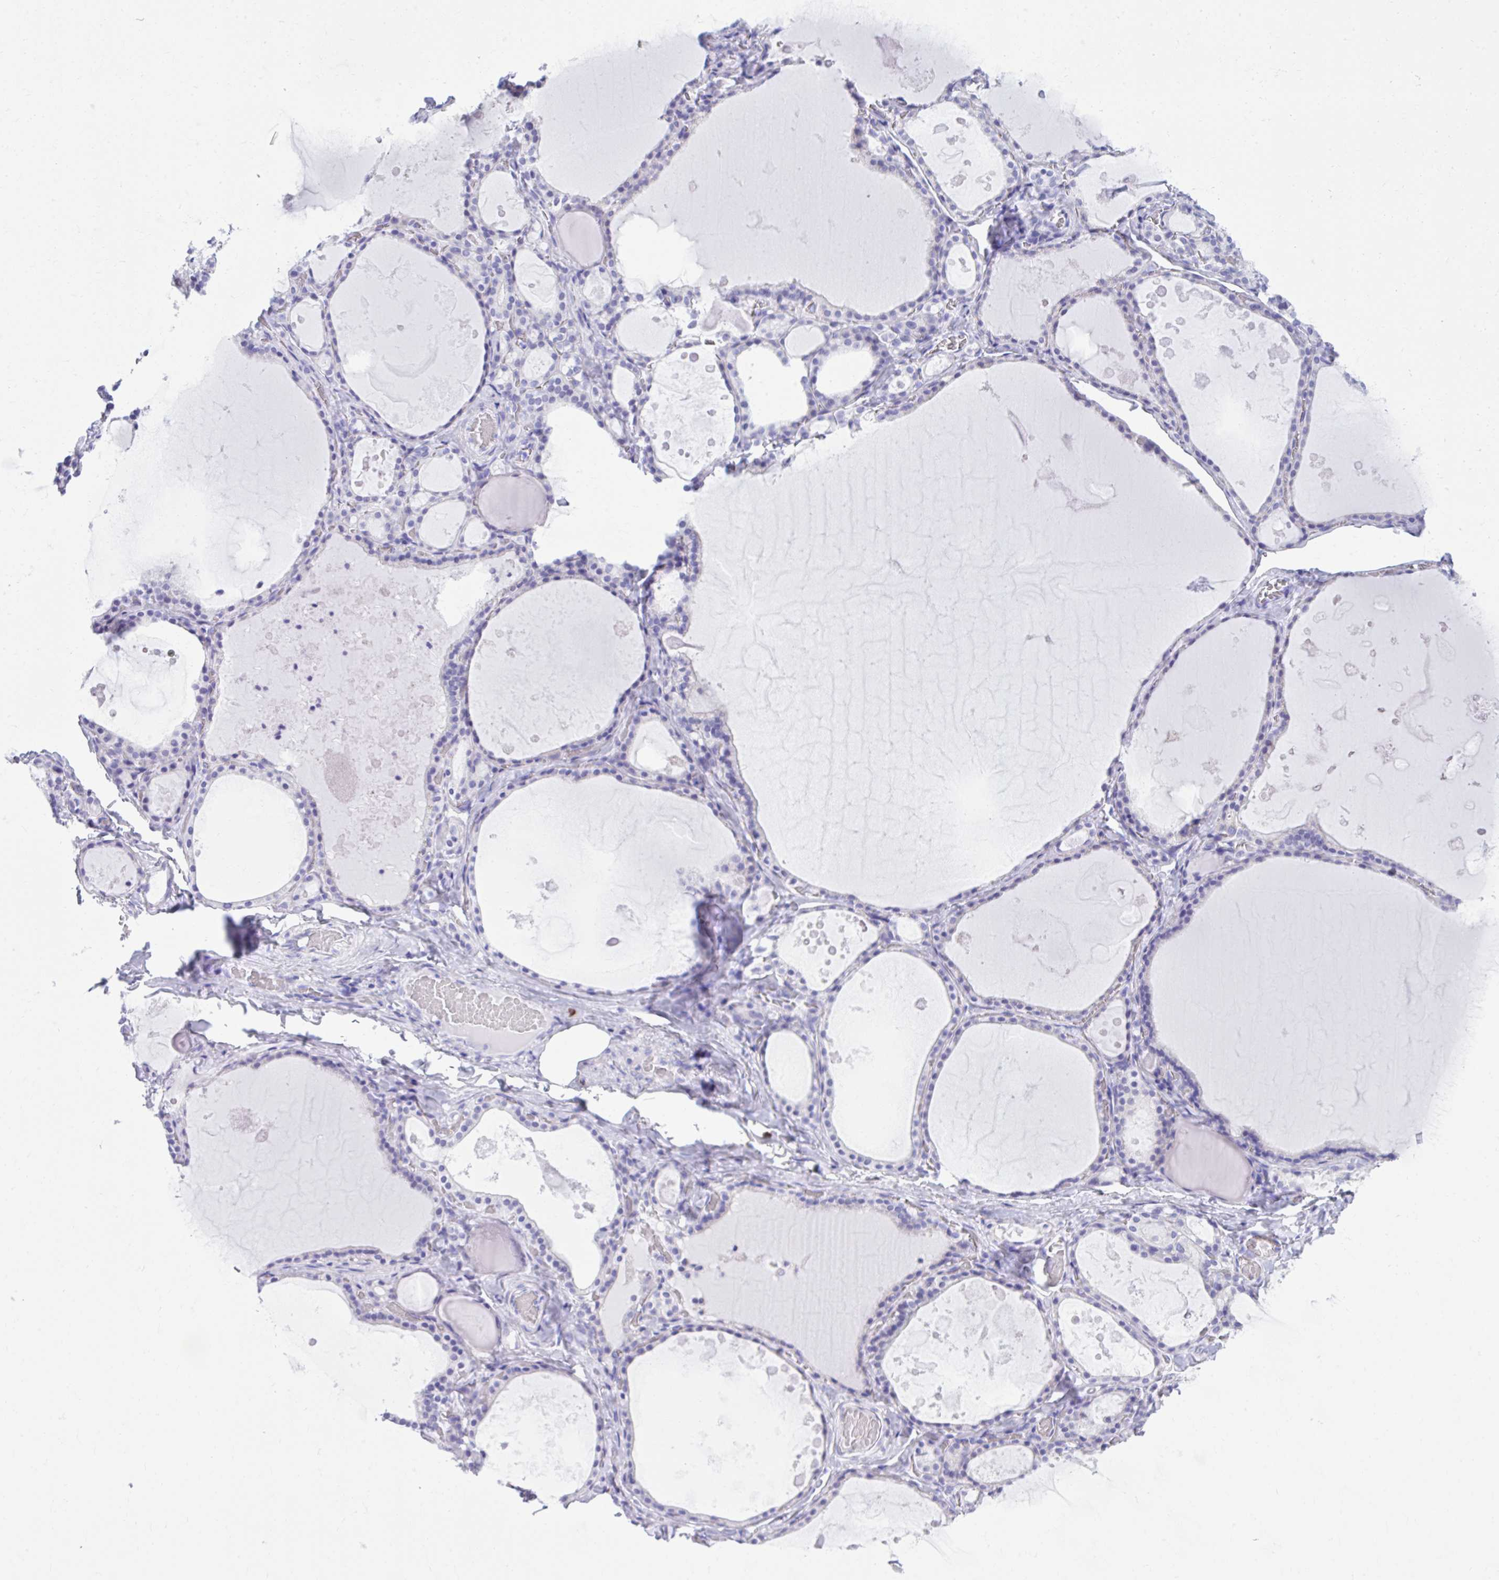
{"staining": {"intensity": "negative", "quantity": "none", "location": "none"}, "tissue": "thyroid gland", "cell_type": "Glandular cells", "image_type": "normal", "snomed": [{"axis": "morphology", "description": "Normal tissue, NOS"}, {"axis": "topography", "description": "Thyroid gland"}], "caption": "This is an IHC histopathology image of benign thyroid gland. There is no expression in glandular cells.", "gene": "PSD", "patient": {"sex": "male", "age": 56}}